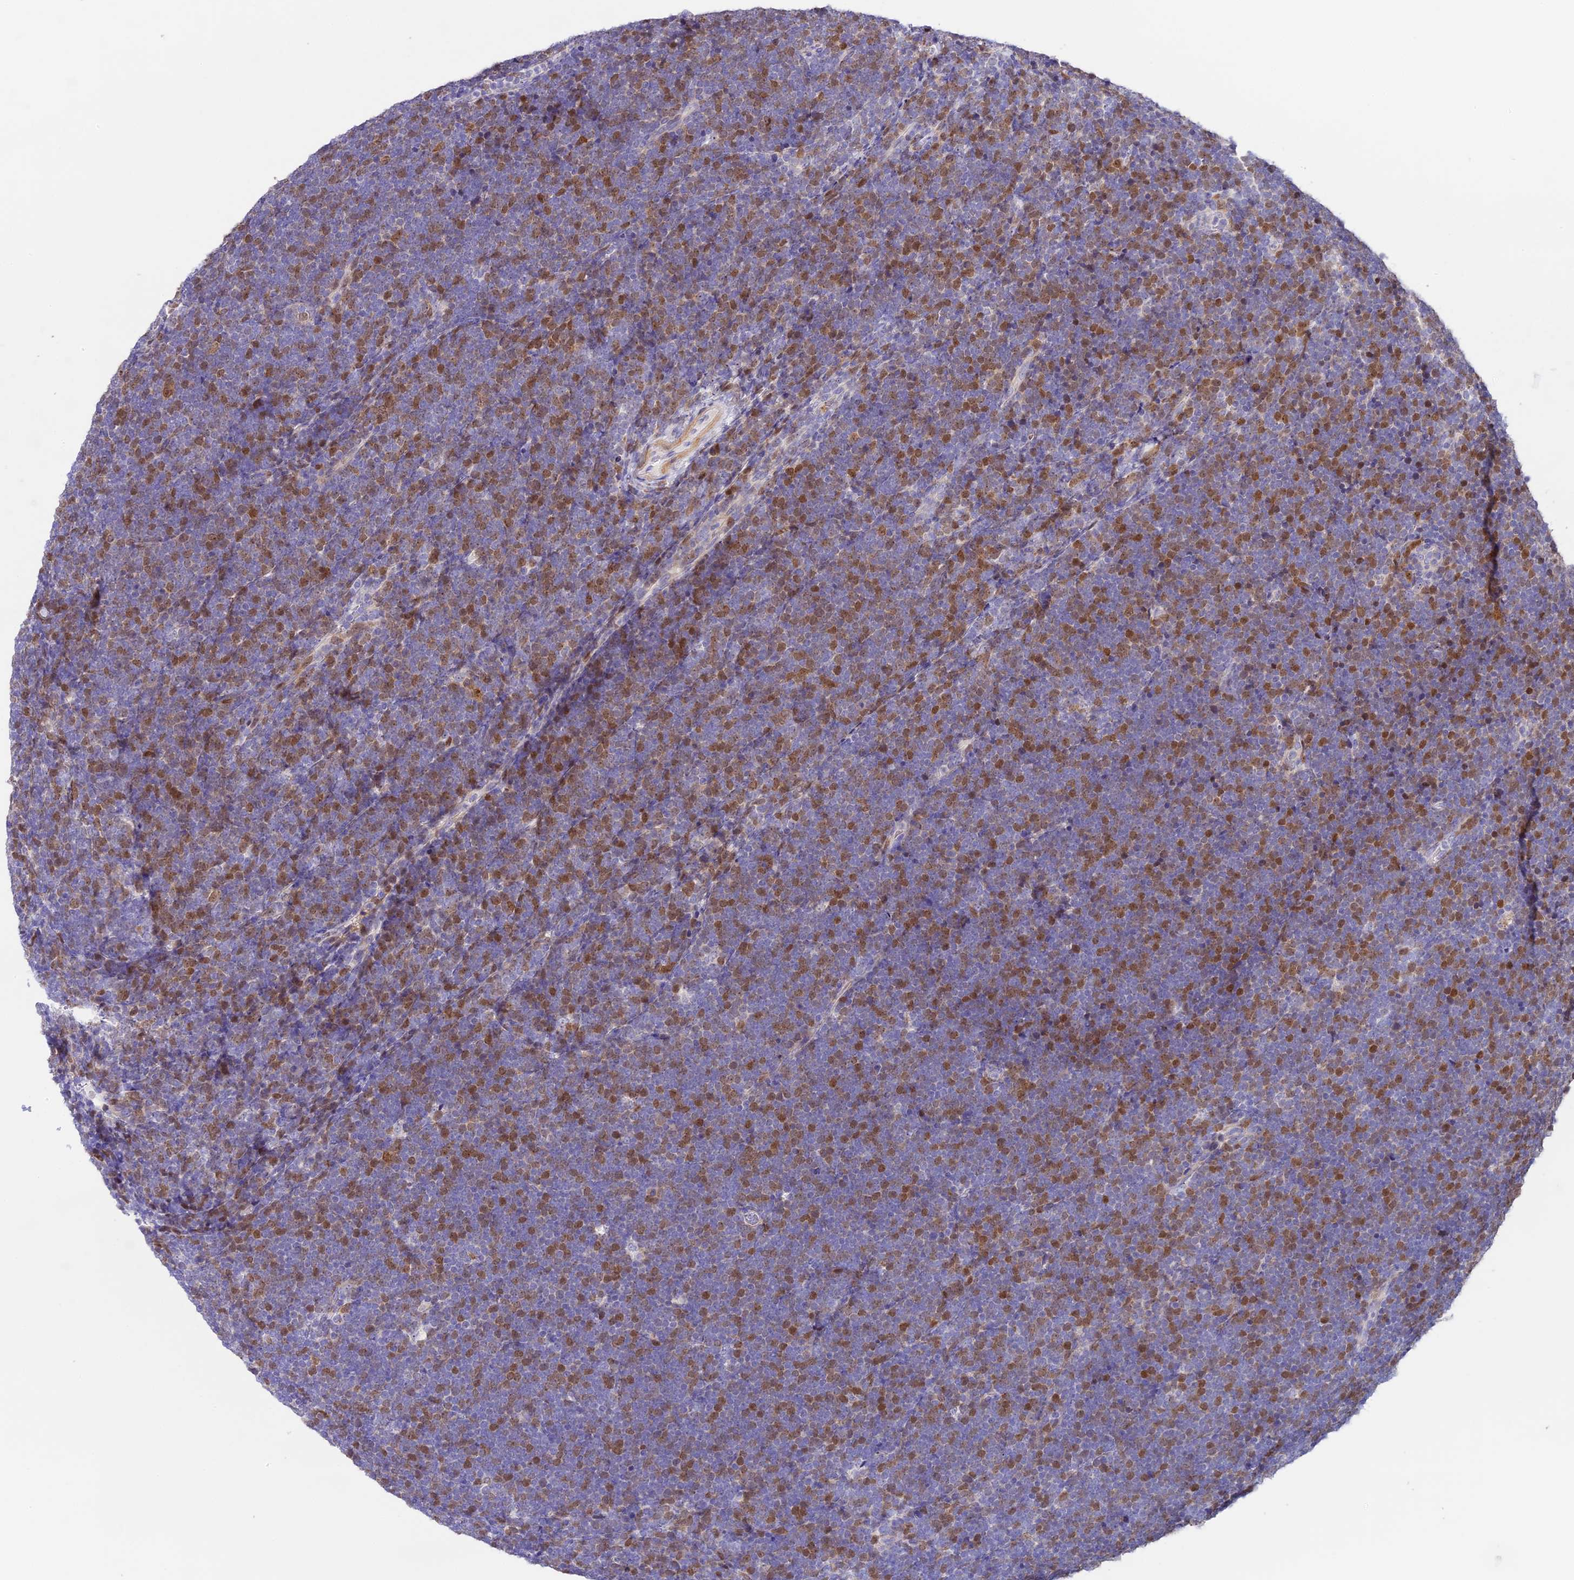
{"staining": {"intensity": "moderate", "quantity": "25%-75%", "location": "nuclear"}, "tissue": "lymphoma", "cell_type": "Tumor cells", "image_type": "cancer", "snomed": [{"axis": "morphology", "description": "Malignant lymphoma, non-Hodgkin's type, High grade"}, {"axis": "topography", "description": "Lymph node"}], "caption": "Protein expression analysis of human malignant lymphoma, non-Hodgkin's type (high-grade) reveals moderate nuclear expression in approximately 25%-75% of tumor cells.", "gene": "RAD51", "patient": {"sex": "male", "age": 13}}